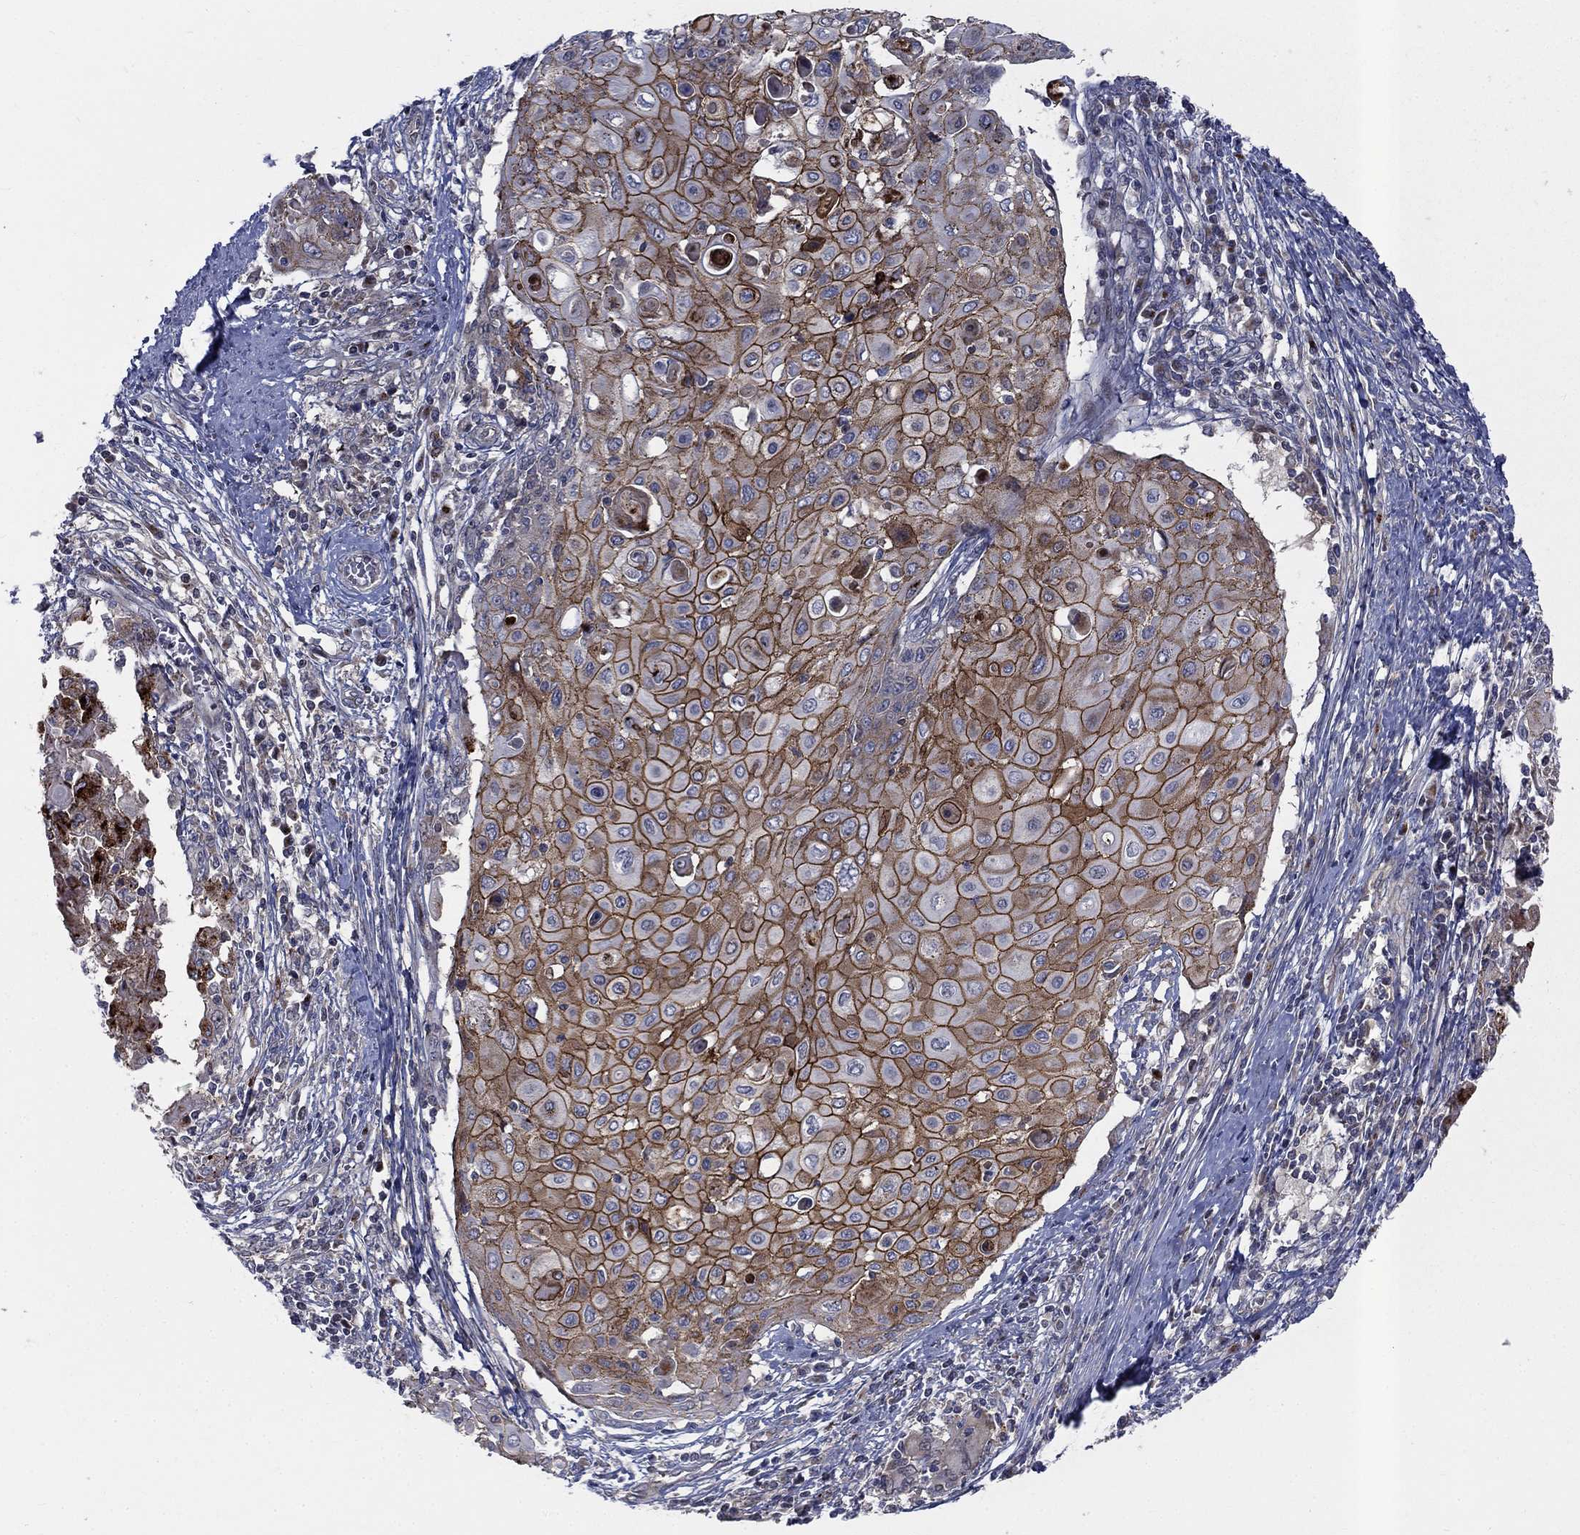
{"staining": {"intensity": "strong", "quantity": "25%-75%", "location": "cytoplasmic/membranous"}, "tissue": "cervical cancer", "cell_type": "Tumor cells", "image_type": "cancer", "snomed": [{"axis": "morphology", "description": "Squamous cell carcinoma, NOS"}, {"axis": "topography", "description": "Cervix"}], "caption": "A micrograph of human squamous cell carcinoma (cervical) stained for a protein demonstrates strong cytoplasmic/membranous brown staining in tumor cells.", "gene": "WDR19", "patient": {"sex": "female", "age": 39}}